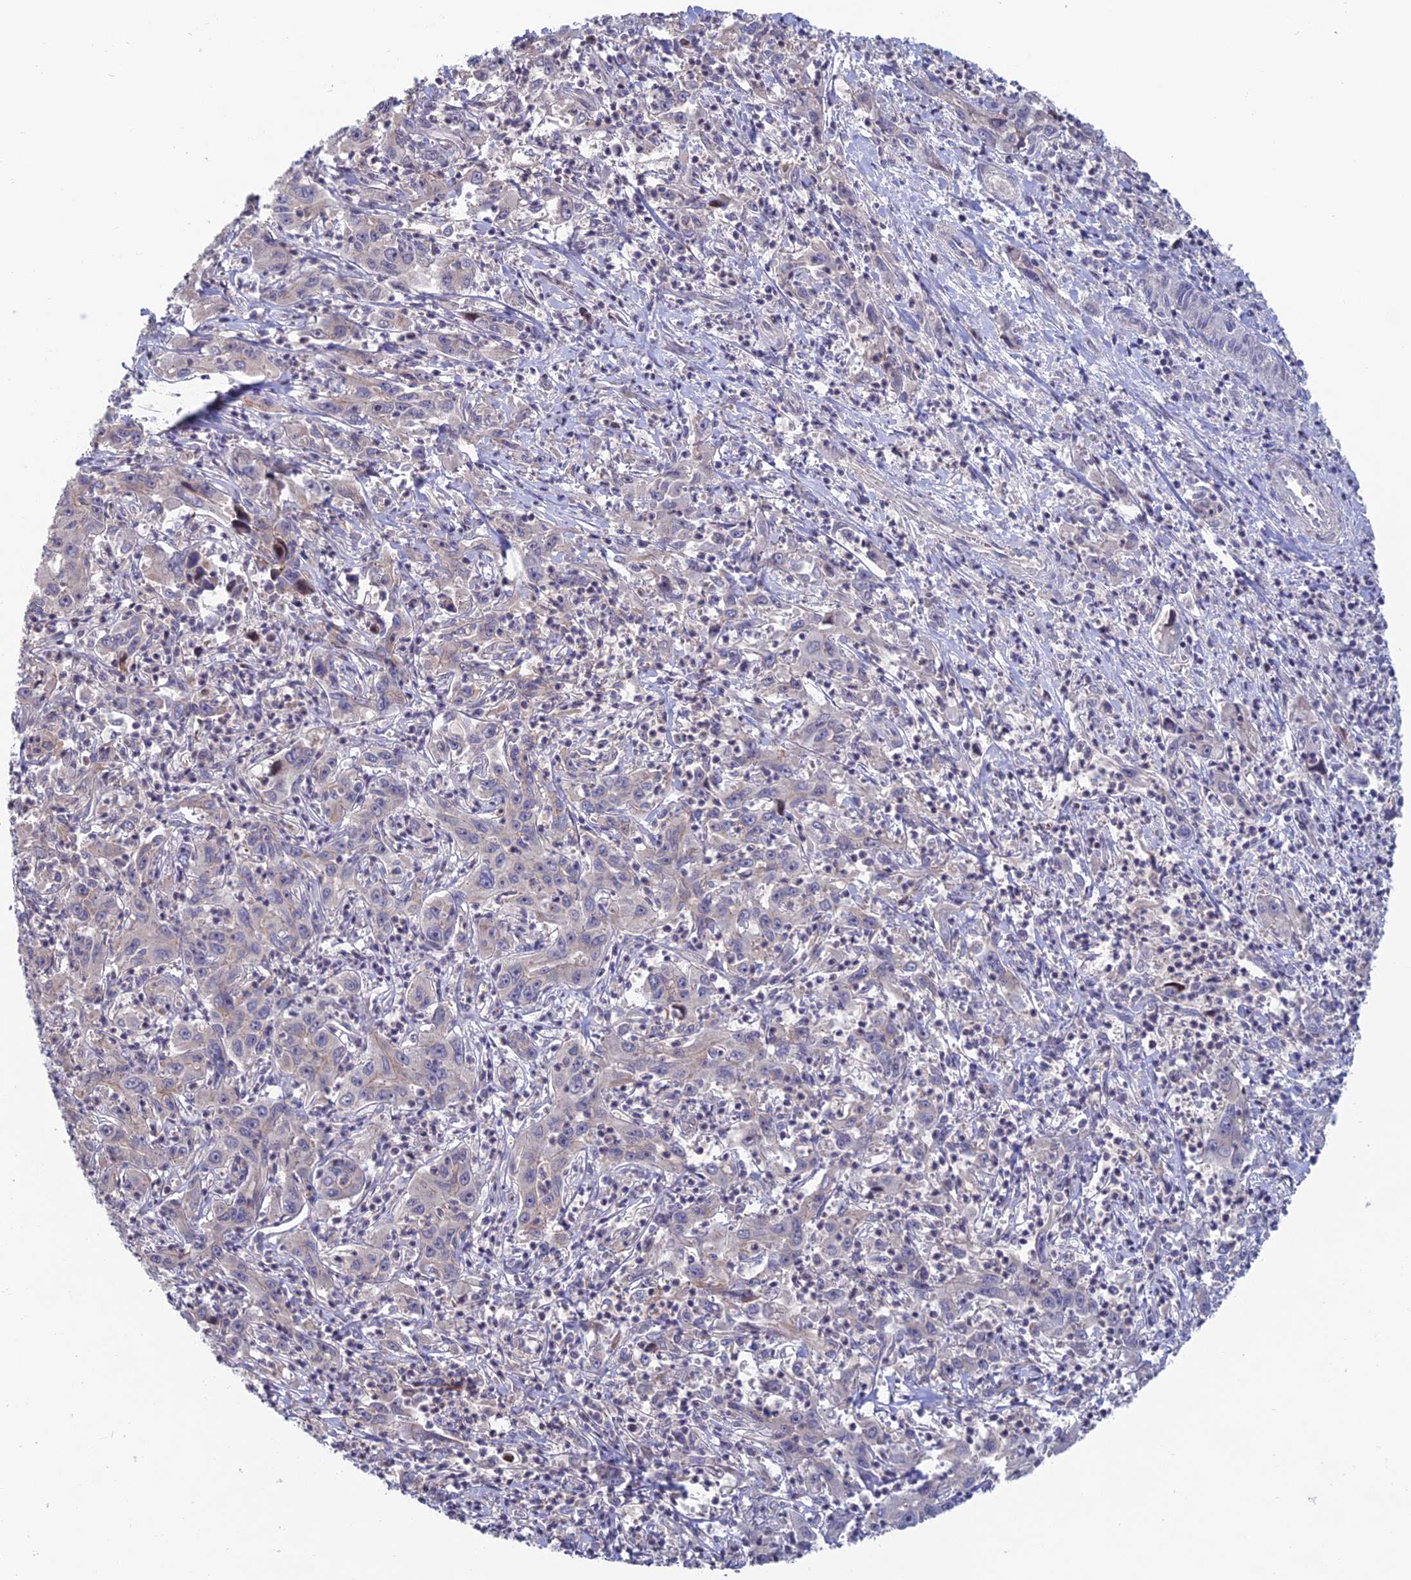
{"staining": {"intensity": "negative", "quantity": "none", "location": "none"}, "tissue": "liver cancer", "cell_type": "Tumor cells", "image_type": "cancer", "snomed": [{"axis": "morphology", "description": "Carcinoma, Hepatocellular, NOS"}, {"axis": "topography", "description": "Liver"}], "caption": "Tumor cells are negative for brown protein staining in liver cancer.", "gene": "USP37", "patient": {"sex": "male", "age": 63}}